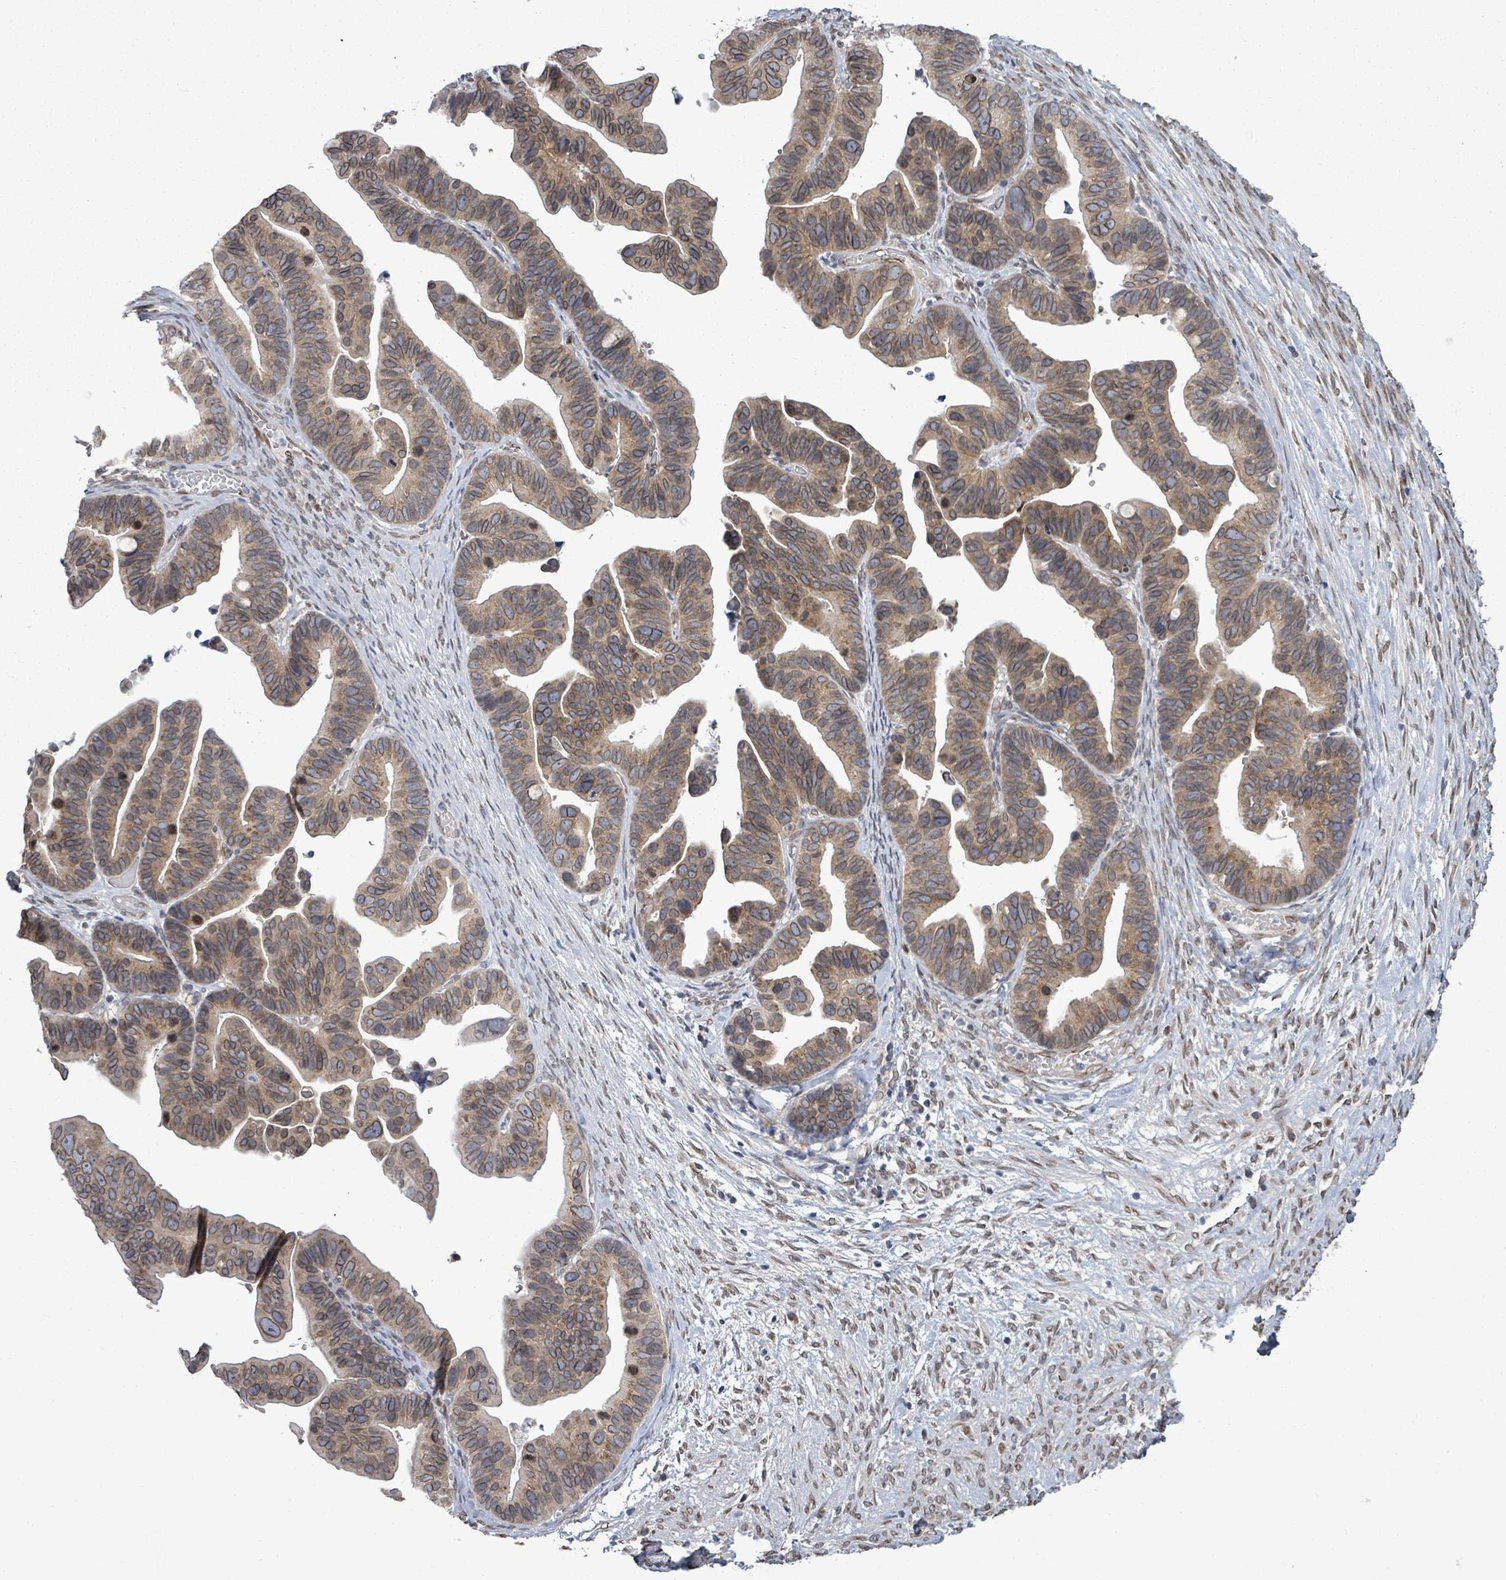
{"staining": {"intensity": "moderate", "quantity": ">75%", "location": "cytoplasmic/membranous,nuclear"}, "tissue": "ovarian cancer", "cell_type": "Tumor cells", "image_type": "cancer", "snomed": [{"axis": "morphology", "description": "Cystadenocarcinoma, serous, NOS"}, {"axis": "topography", "description": "Ovary"}], "caption": "Ovarian cancer stained with a protein marker exhibits moderate staining in tumor cells.", "gene": "ARFGAP1", "patient": {"sex": "female", "age": 56}}